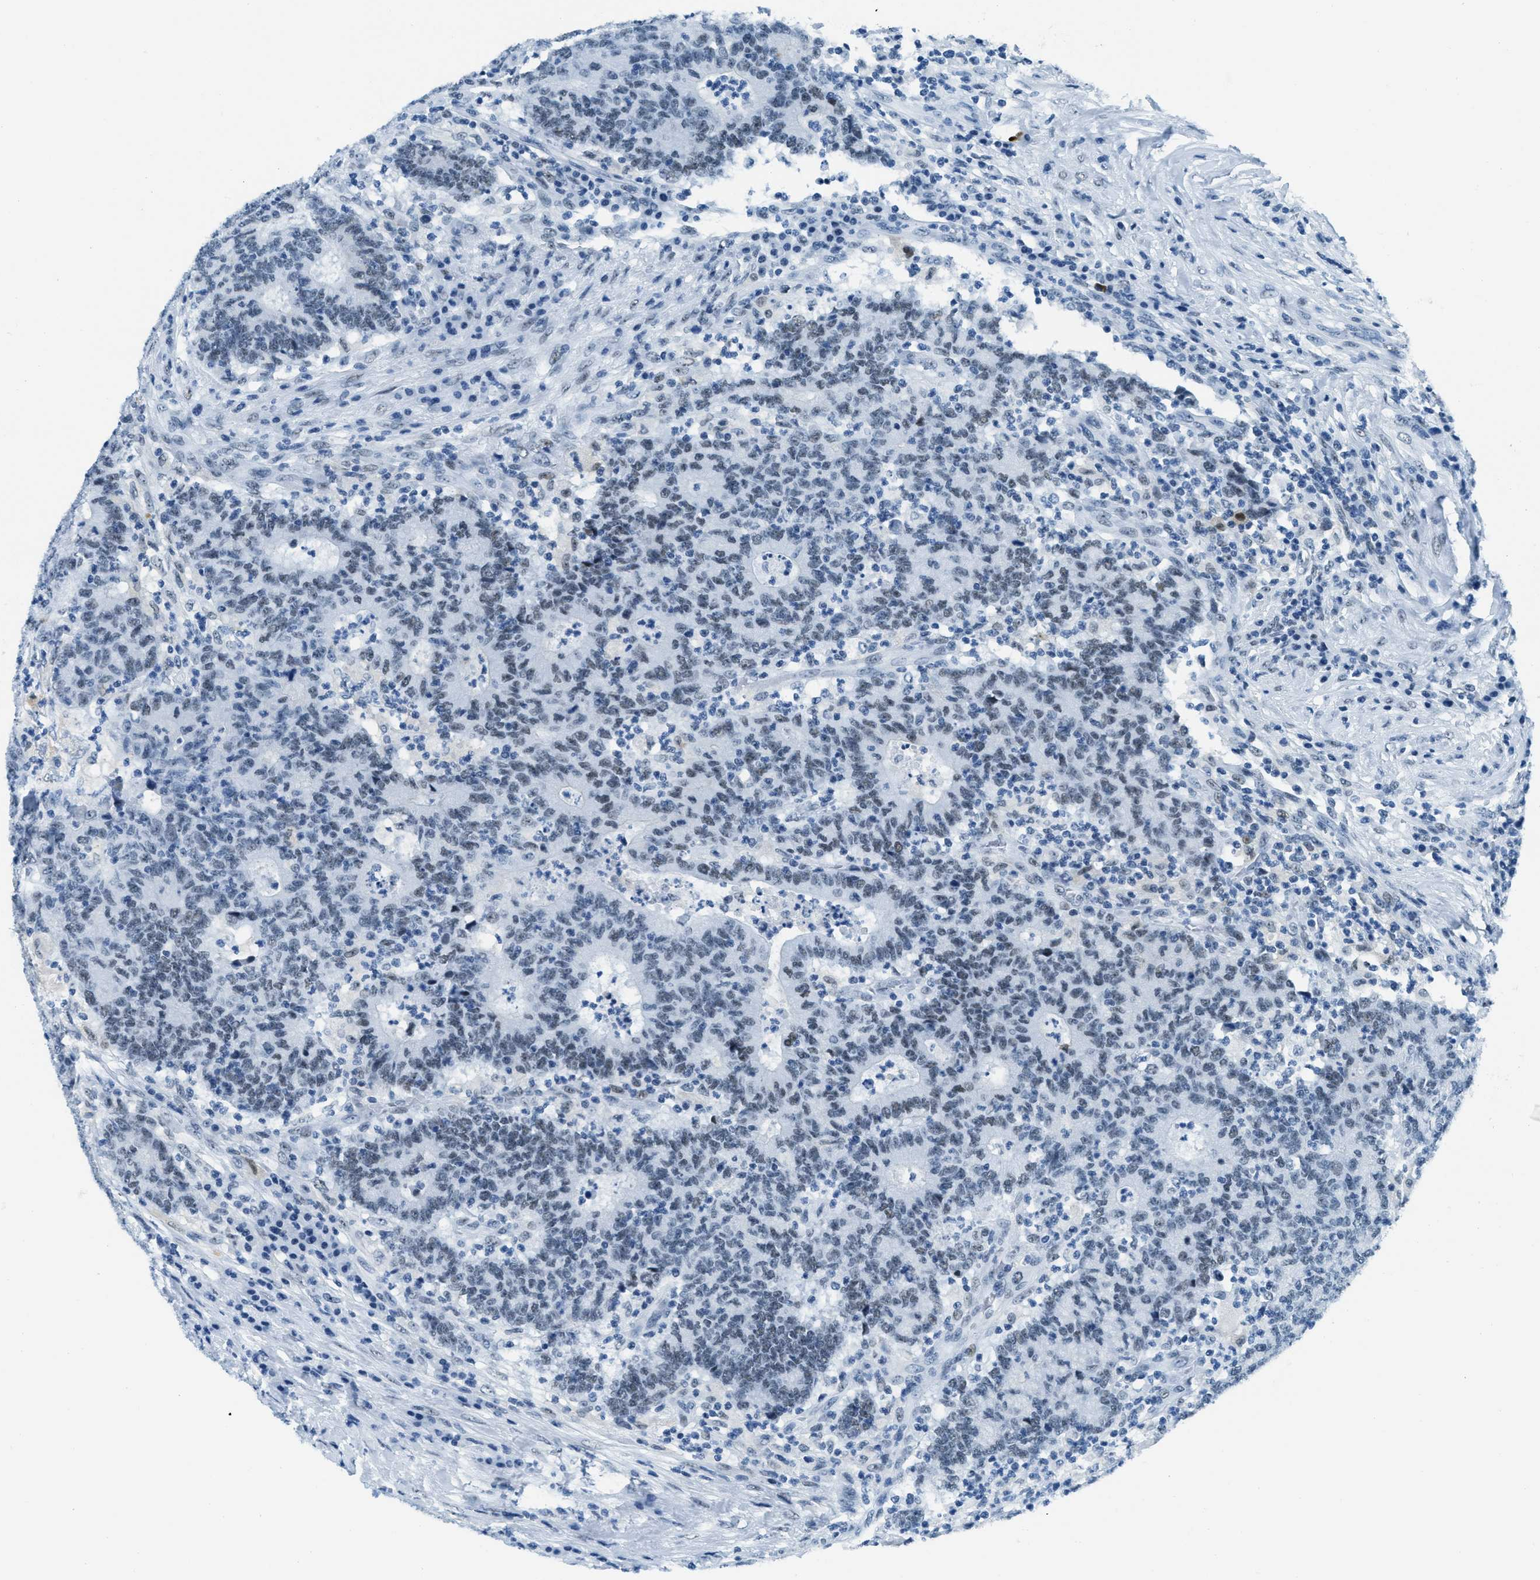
{"staining": {"intensity": "weak", "quantity": "25%-75%", "location": "nuclear"}, "tissue": "colorectal cancer", "cell_type": "Tumor cells", "image_type": "cancer", "snomed": [{"axis": "morphology", "description": "Normal tissue, NOS"}, {"axis": "morphology", "description": "Adenocarcinoma, NOS"}, {"axis": "topography", "description": "Colon"}], "caption": "Human colorectal cancer (adenocarcinoma) stained with a protein marker shows weak staining in tumor cells.", "gene": "PLA2G2A", "patient": {"sex": "female", "age": 75}}